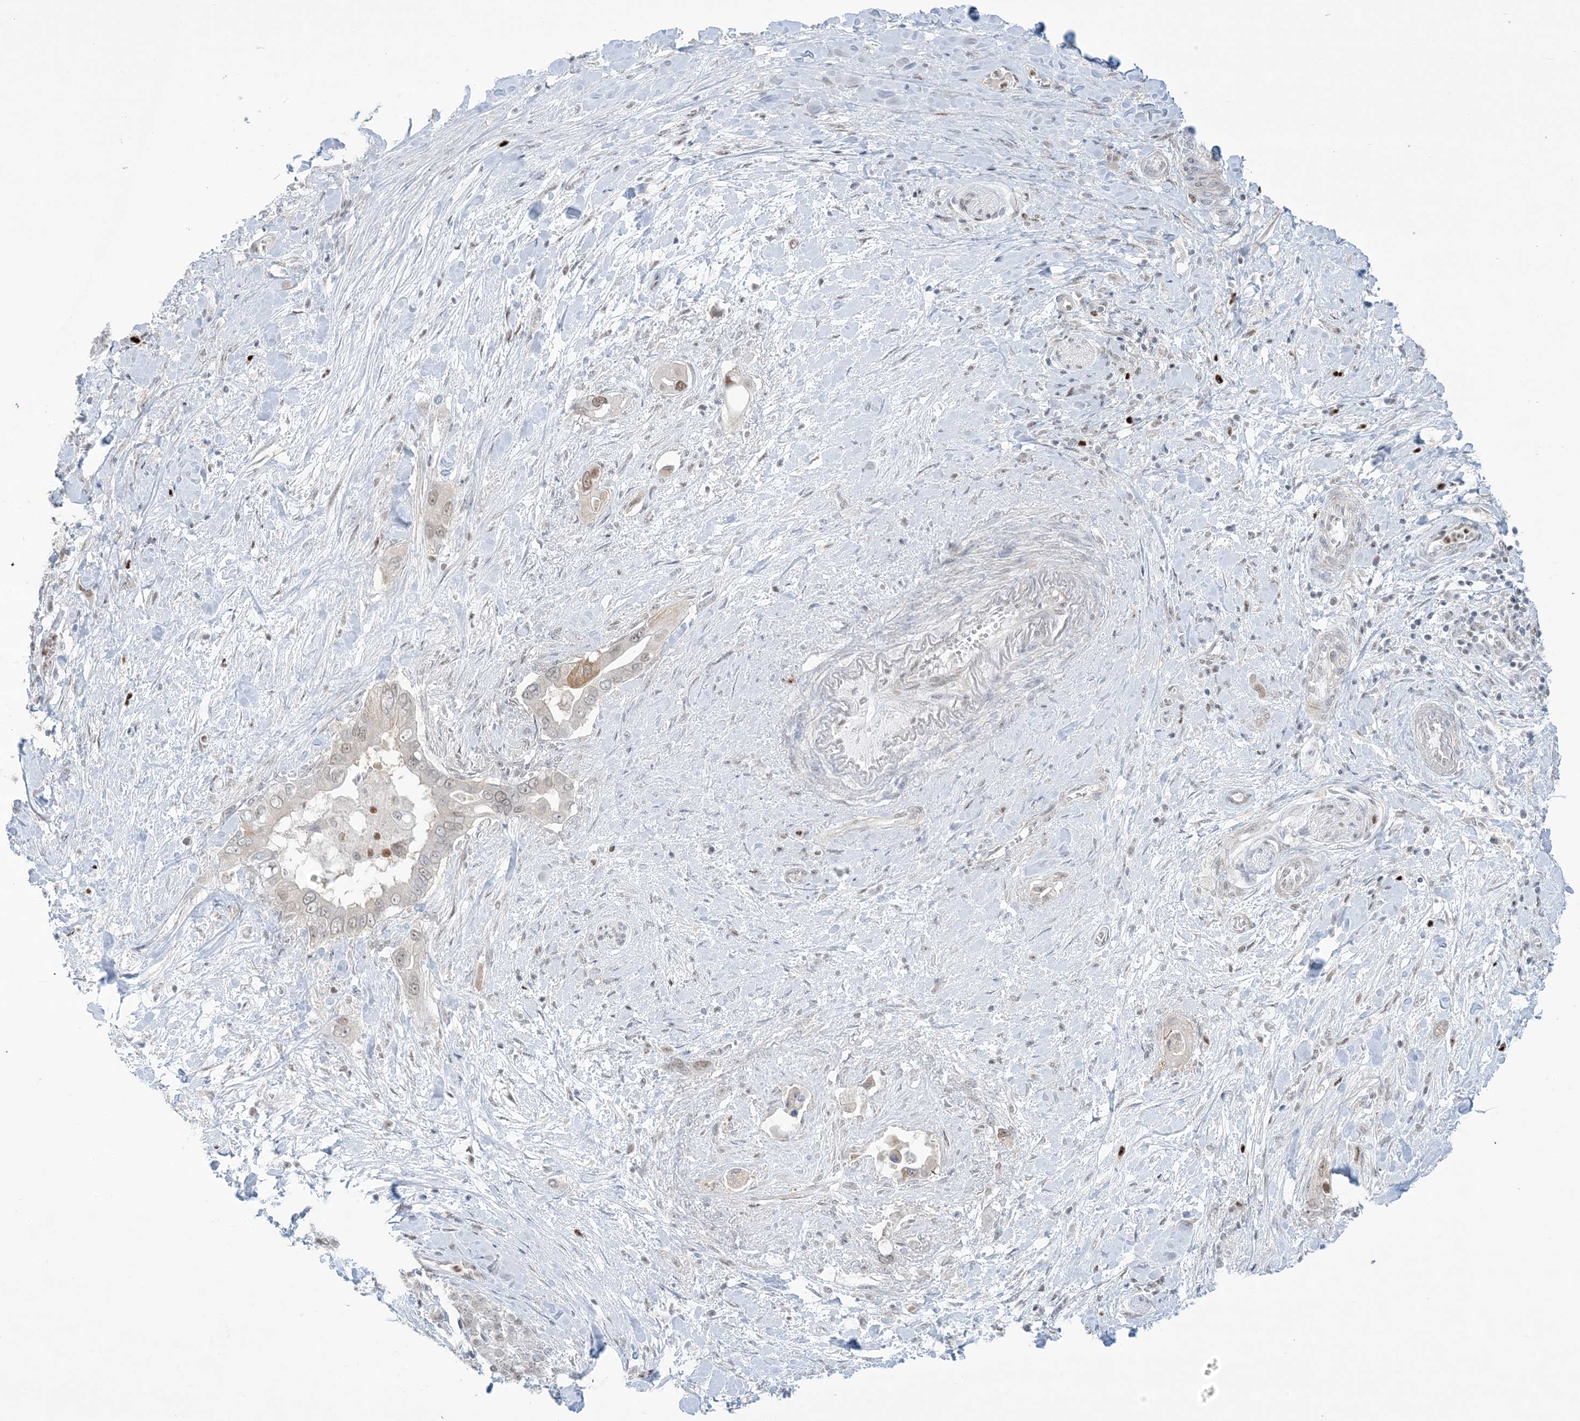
{"staining": {"intensity": "moderate", "quantity": "25%-75%", "location": "nuclear"}, "tissue": "pancreatic cancer", "cell_type": "Tumor cells", "image_type": "cancer", "snomed": [{"axis": "morphology", "description": "Inflammation, NOS"}, {"axis": "morphology", "description": "Adenocarcinoma, NOS"}, {"axis": "topography", "description": "Pancreas"}], "caption": "A high-resolution histopathology image shows immunohistochemistry (IHC) staining of pancreatic adenocarcinoma, which demonstrates moderate nuclear positivity in approximately 25%-75% of tumor cells.", "gene": "TFPT", "patient": {"sex": "female", "age": 56}}